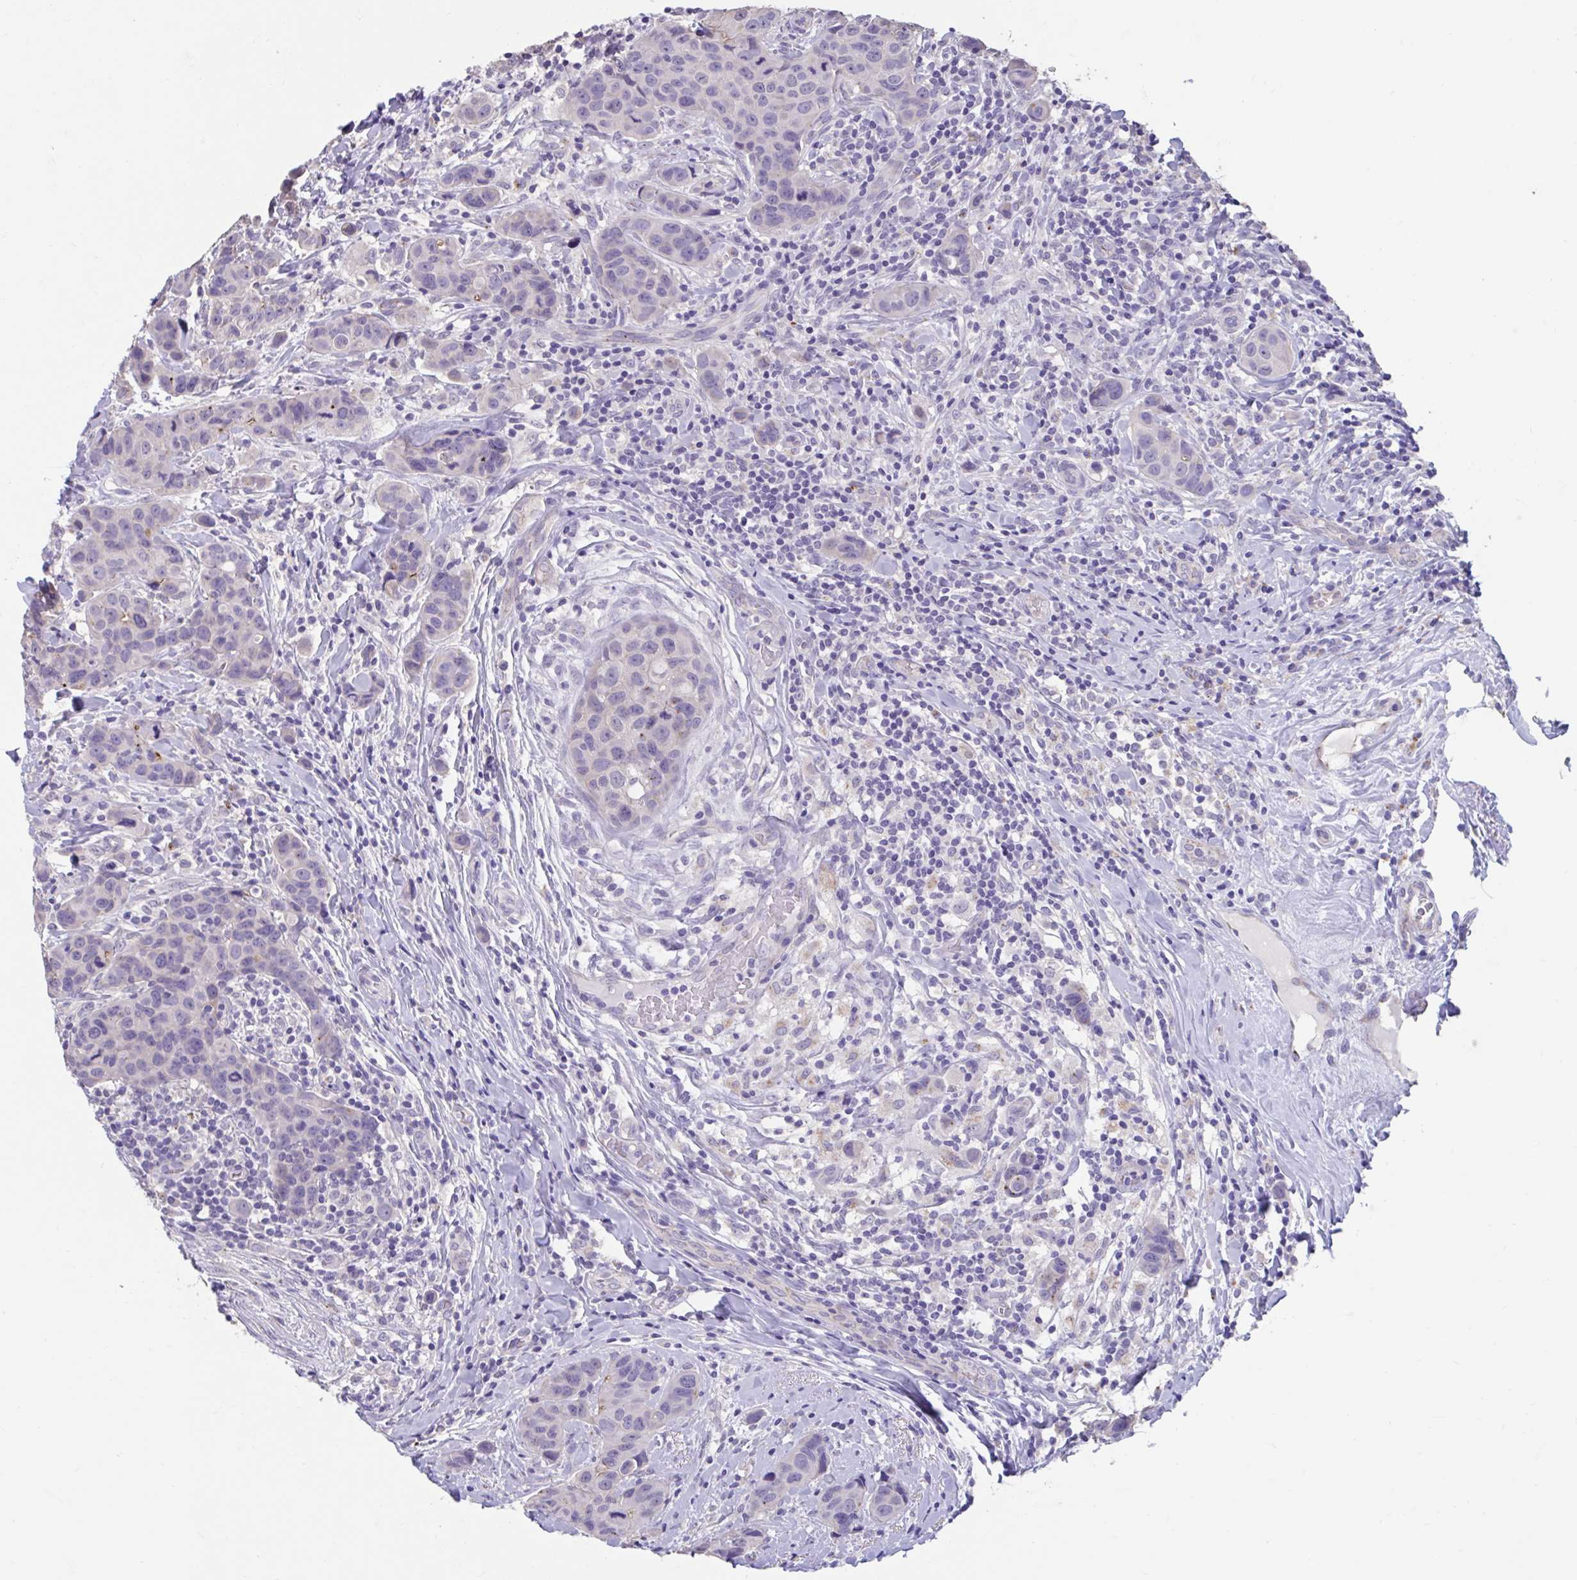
{"staining": {"intensity": "moderate", "quantity": "<25%", "location": "cytoplasmic/membranous"}, "tissue": "breast cancer", "cell_type": "Tumor cells", "image_type": "cancer", "snomed": [{"axis": "morphology", "description": "Duct carcinoma"}, {"axis": "topography", "description": "Breast"}], "caption": "Protein expression analysis of breast intraductal carcinoma exhibits moderate cytoplasmic/membranous staining in about <25% of tumor cells.", "gene": "GPR162", "patient": {"sex": "female", "age": 24}}